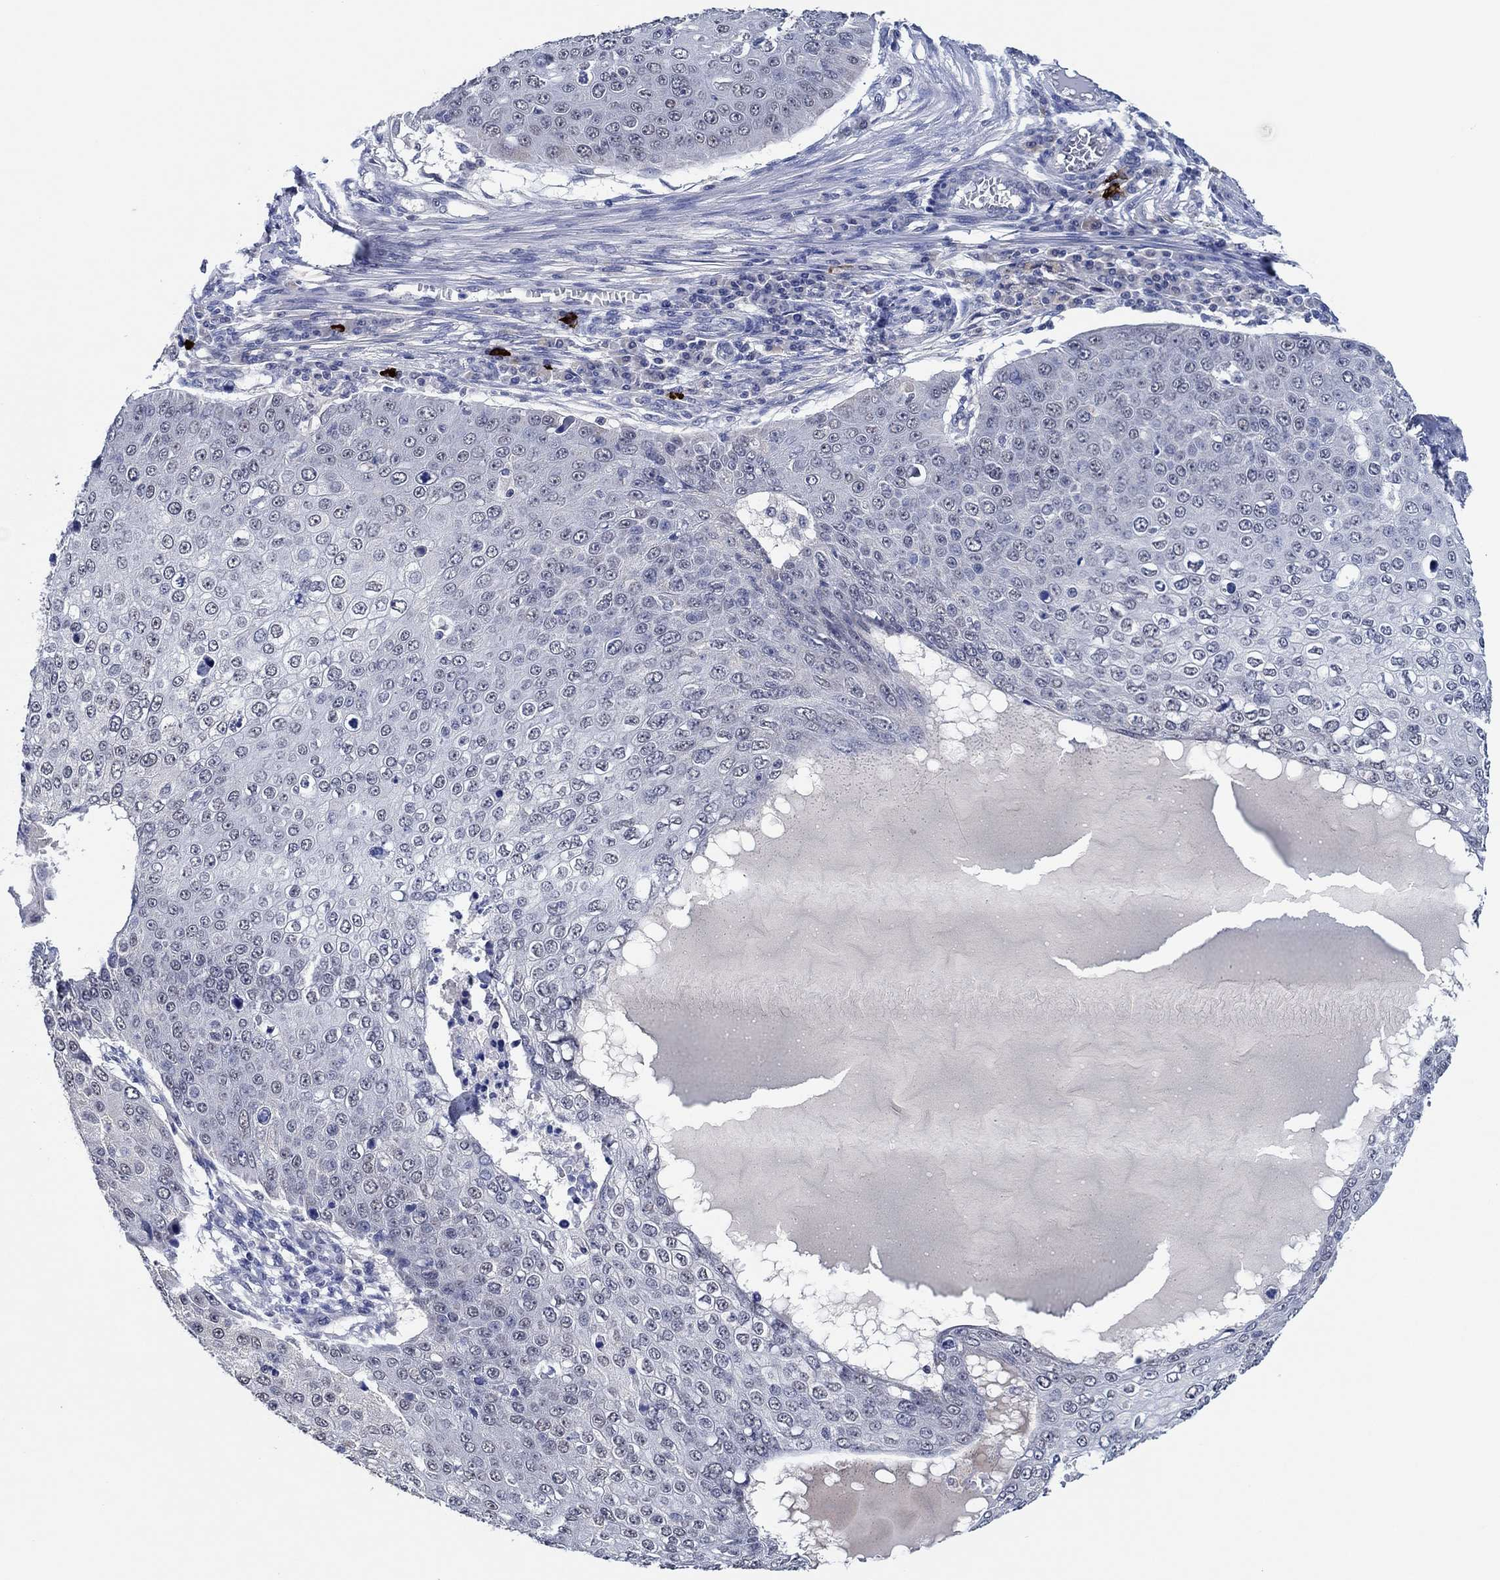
{"staining": {"intensity": "negative", "quantity": "none", "location": "none"}, "tissue": "skin cancer", "cell_type": "Tumor cells", "image_type": "cancer", "snomed": [{"axis": "morphology", "description": "Squamous cell carcinoma, NOS"}, {"axis": "topography", "description": "Skin"}], "caption": "An immunohistochemistry histopathology image of skin cancer (squamous cell carcinoma) is shown. There is no staining in tumor cells of skin cancer (squamous cell carcinoma).", "gene": "PRRT3", "patient": {"sex": "male", "age": 71}}